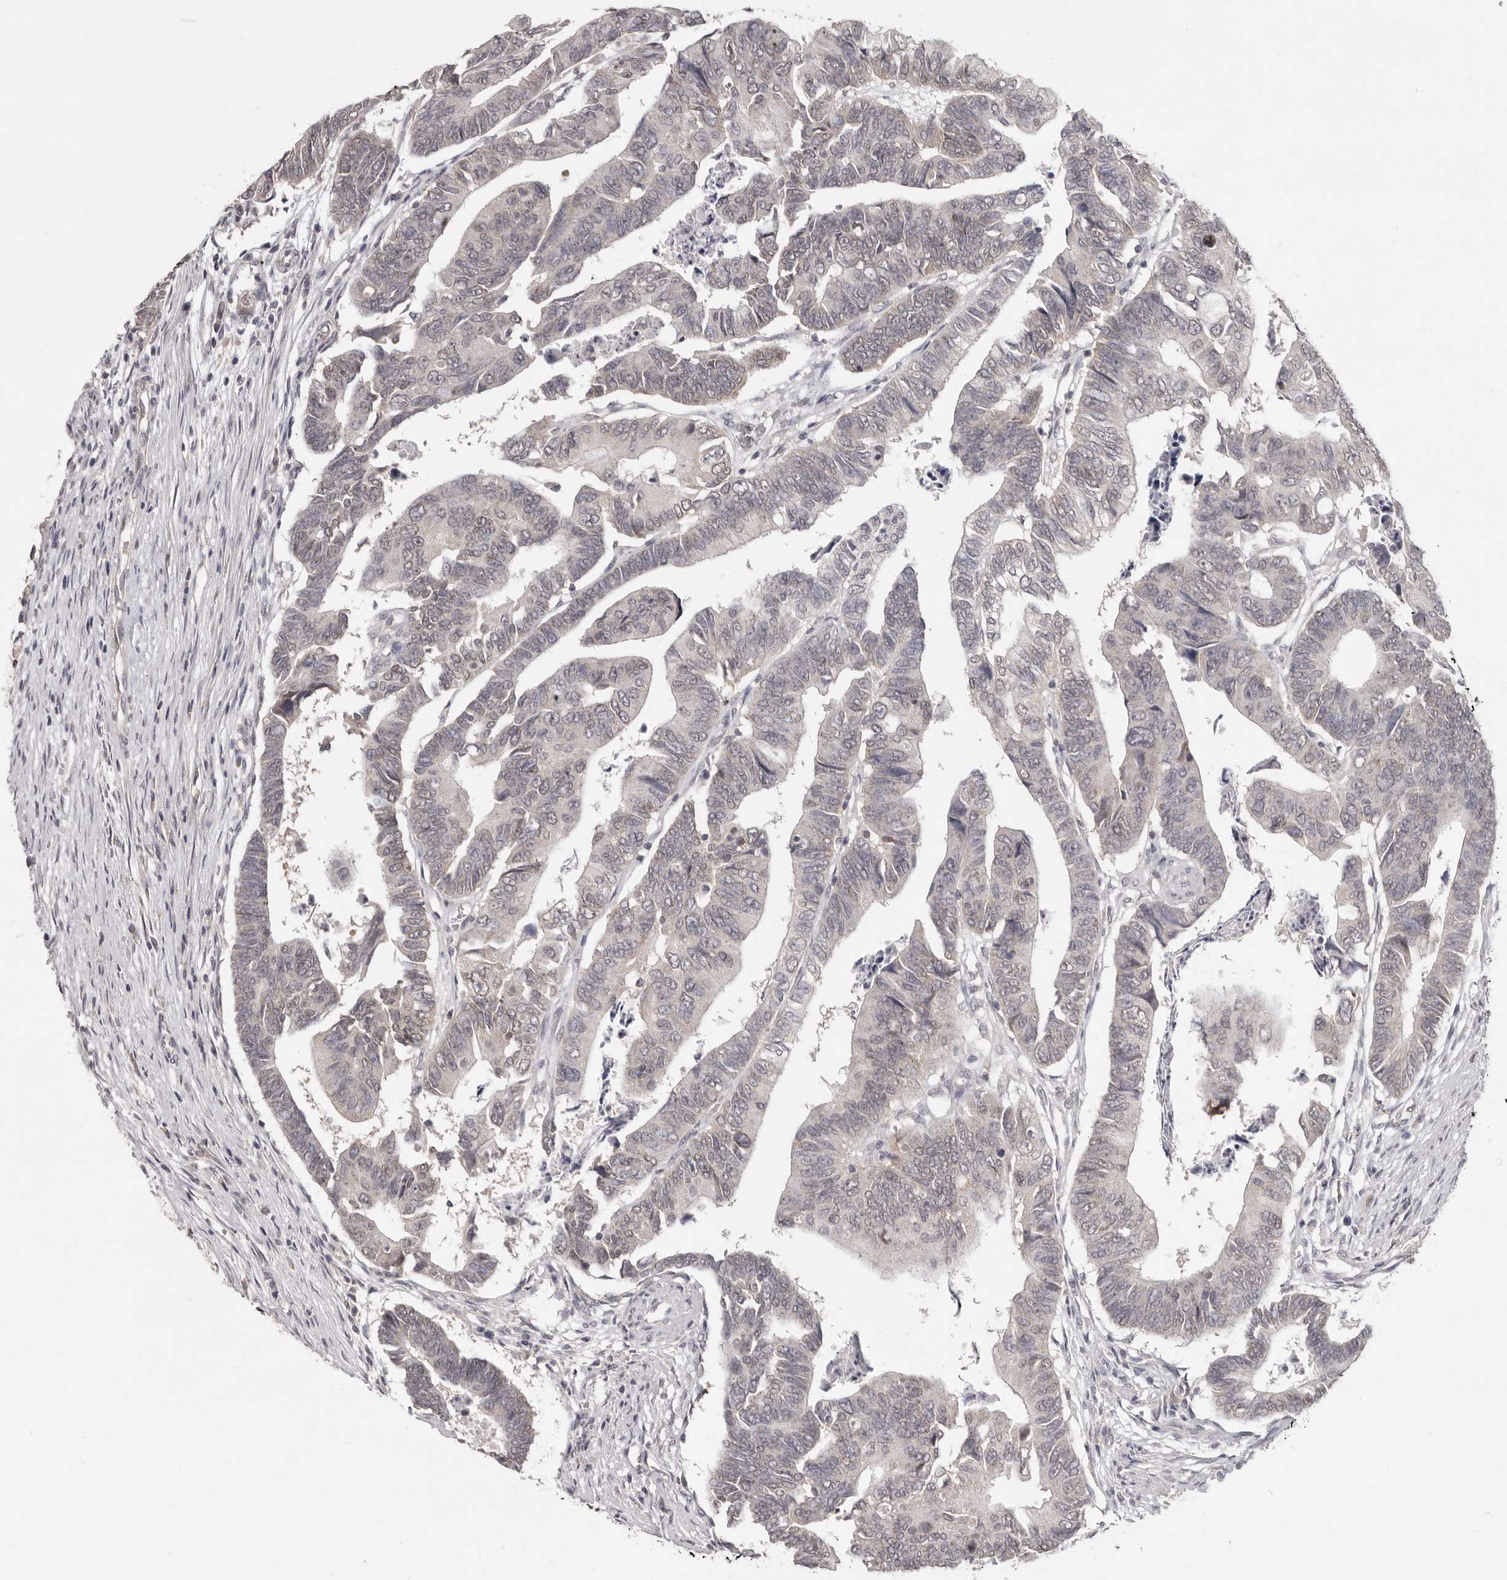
{"staining": {"intensity": "weak", "quantity": "<25%", "location": "nuclear"}, "tissue": "colorectal cancer", "cell_type": "Tumor cells", "image_type": "cancer", "snomed": [{"axis": "morphology", "description": "Adenocarcinoma, NOS"}, {"axis": "topography", "description": "Rectum"}], "caption": "Immunohistochemical staining of adenocarcinoma (colorectal) shows no significant expression in tumor cells.", "gene": "LINGO2", "patient": {"sex": "female", "age": 65}}